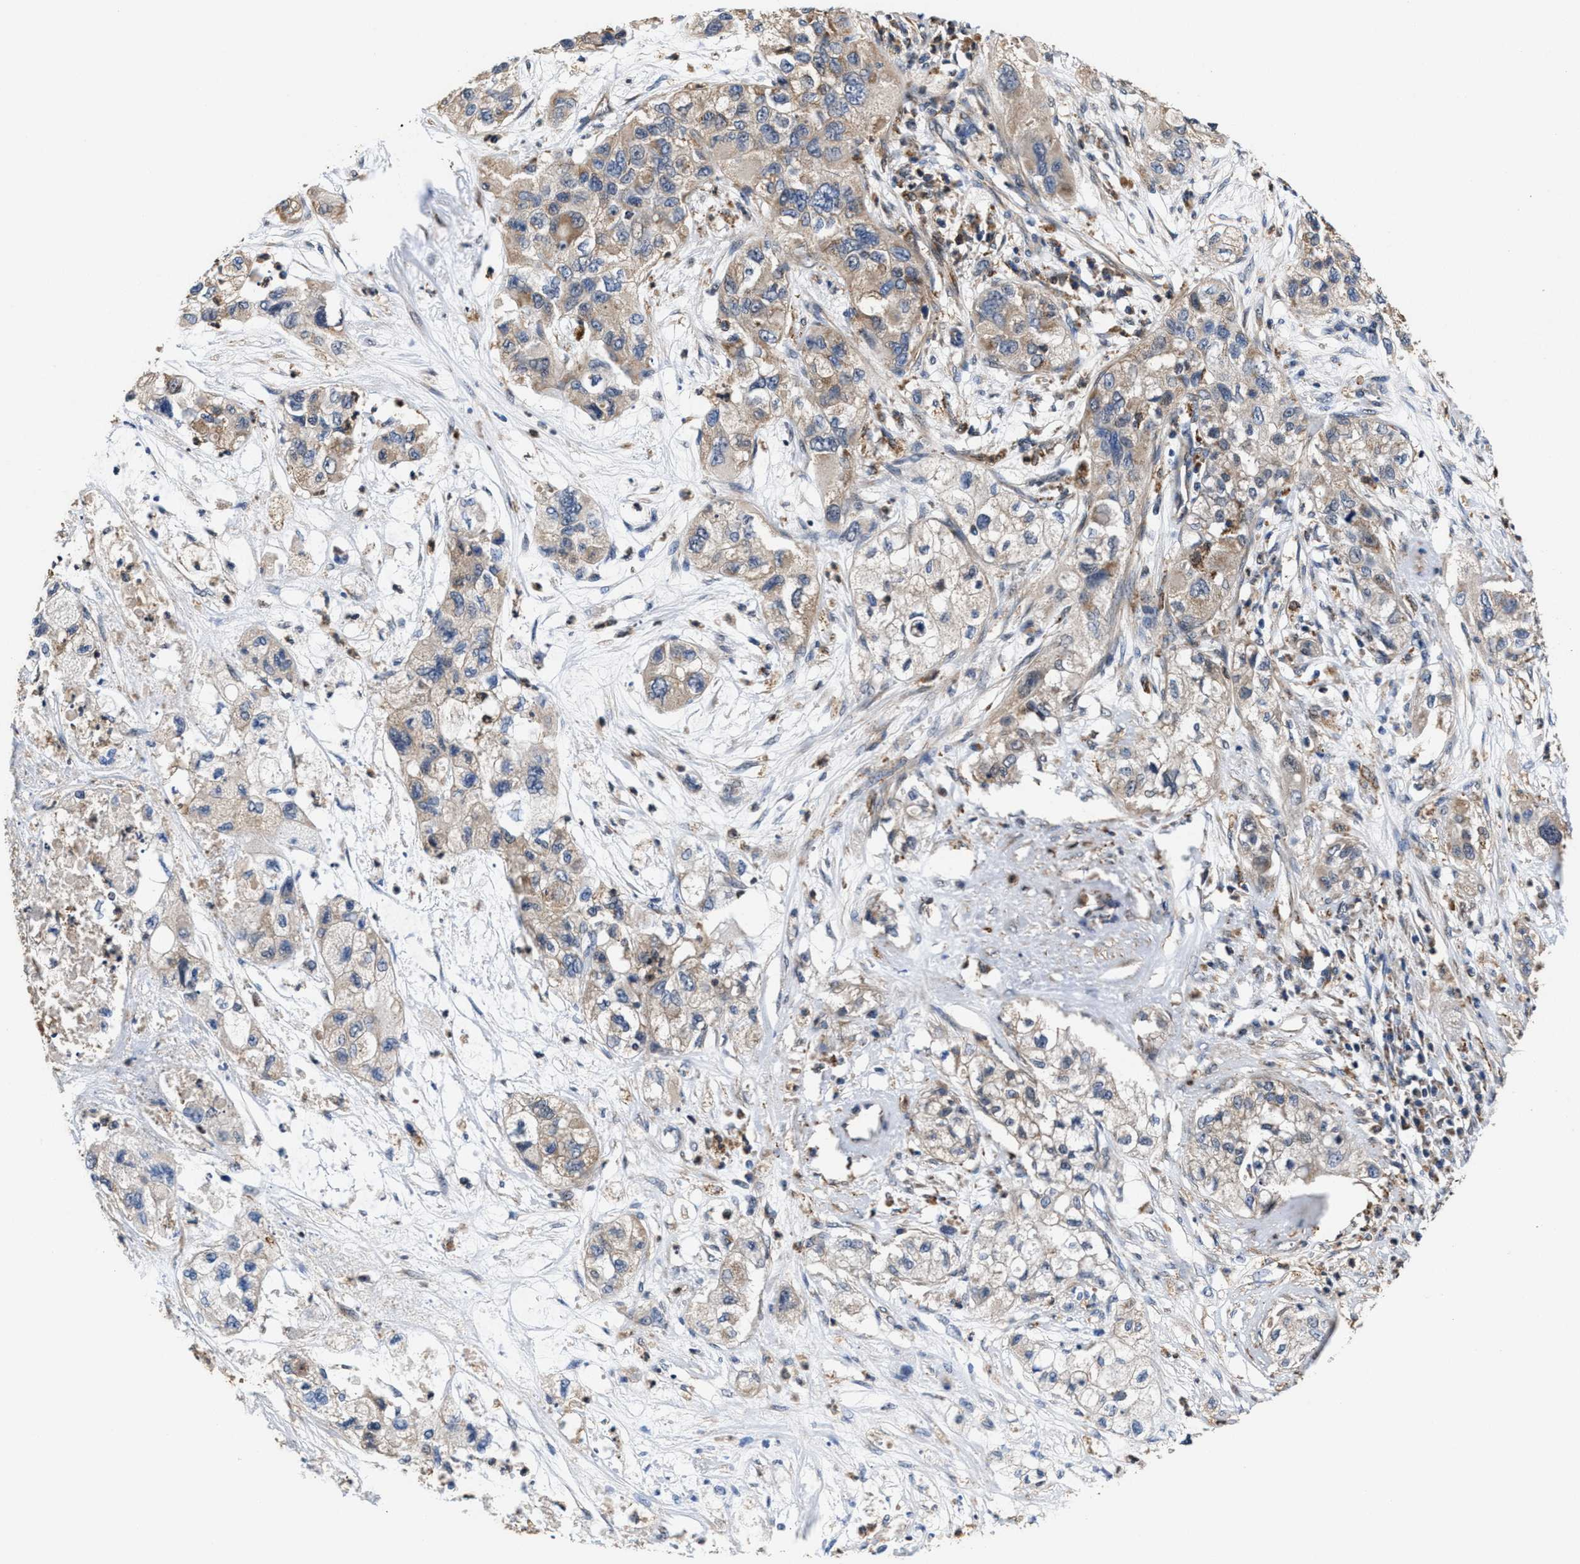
{"staining": {"intensity": "weak", "quantity": "<25%", "location": "cytoplasmic/membranous"}, "tissue": "pancreatic cancer", "cell_type": "Tumor cells", "image_type": "cancer", "snomed": [{"axis": "morphology", "description": "Adenocarcinoma, NOS"}, {"axis": "topography", "description": "Pancreas"}], "caption": "Tumor cells show no significant protein positivity in pancreatic adenocarcinoma.", "gene": "ACLY", "patient": {"sex": "female", "age": 78}}